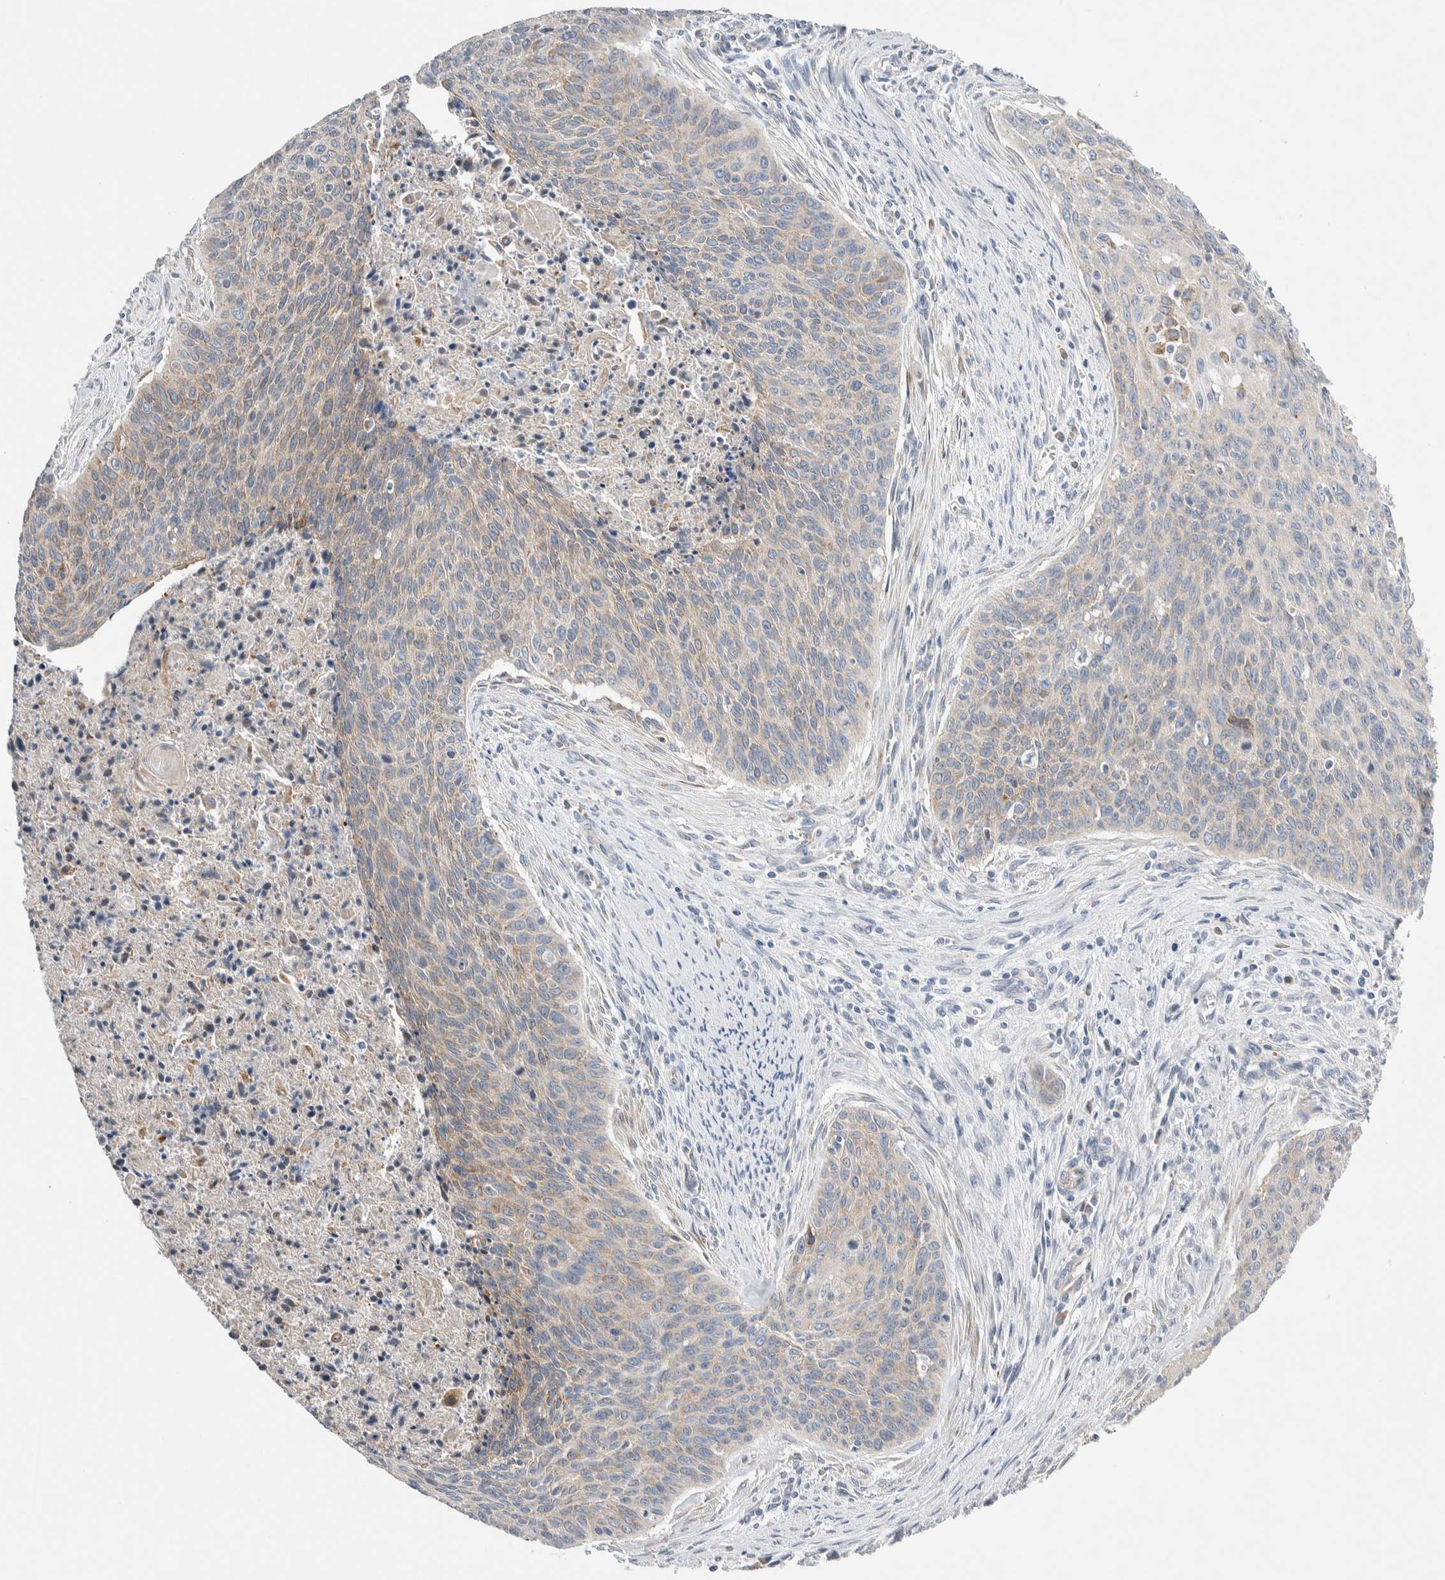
{"staining": {"intensity": "weak", "quantity": "25%-75%", "location": "cytoplasmic/membranous"}, "tissue": "cervical cancer", "cell_type": "Tumor cells", "image_type": "cancer", "snomed": [{"axis": "morphology", "description": "Squamous cell carcinoma, NOS"}, {"axis": "topography", "description": "Cervix"}], "caption": "A brown stain labels weak cytoplasmic/membranous expression of a protein in squamous cell carcinoma (cervical) tumor cells. Immunohistochemistry (ihc) stains the protein in brown and the nuclei are stained blue.", "gene": "RACK1", "patient": {"sex": "female", "age": 55}}